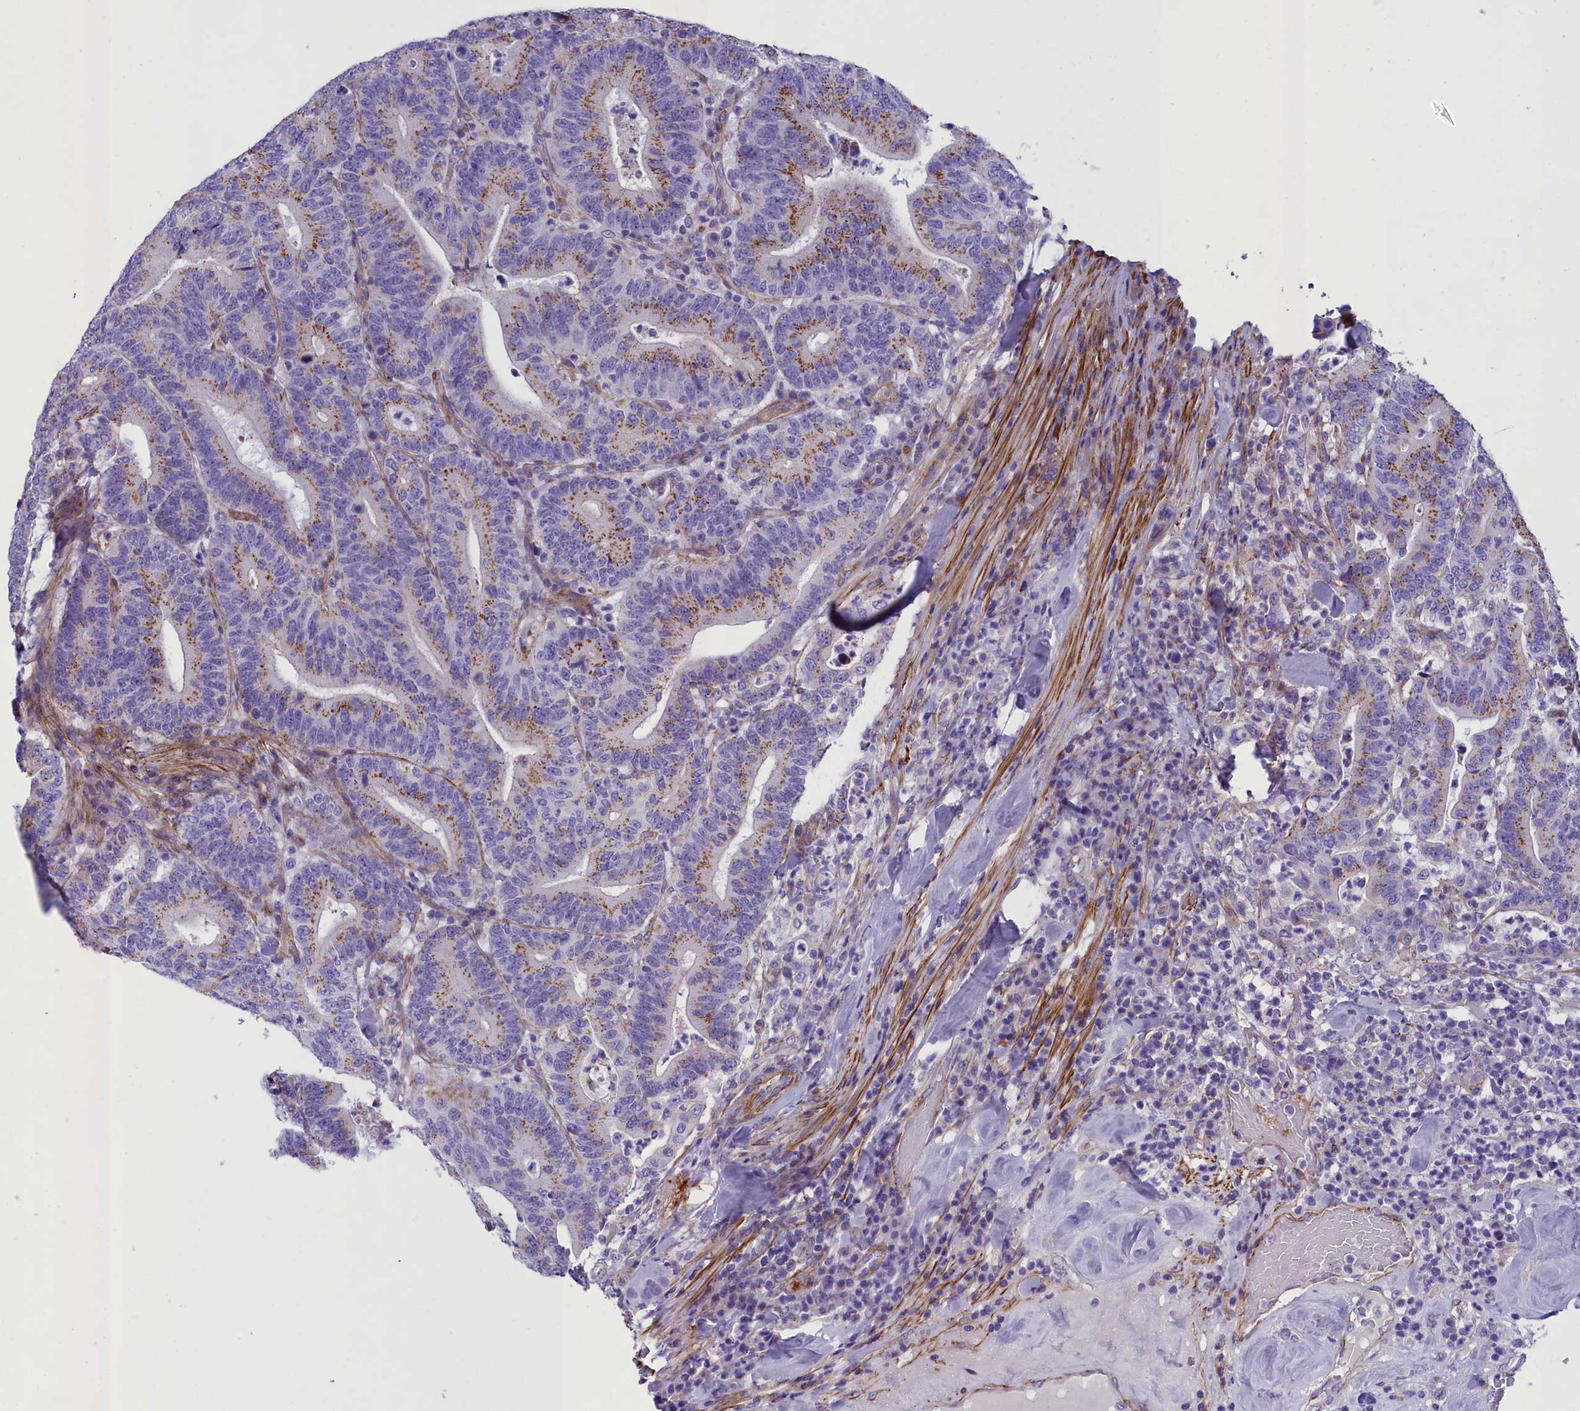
{"staining": {"intensity": "moderate", "quantity": ">75%", "location": "cytoplasmic/membranous"}, "tissue": "colorectal cancer", "cell_type": "Tumor cells", "image_type": "cancer", "snomed": [{"axis": "morphology", "description": "Adenocarcinoma, NOS"}, {"axis": "topography", "description": "Colon"}], "caption": "IHC (DAB) staining of colorectal cancer reveals moderate cytoplasmic/membranous protein staining in about >75% of tumor cells.", "gene": "GFRA1", "patient": {"sex": "female", "age": 66}}